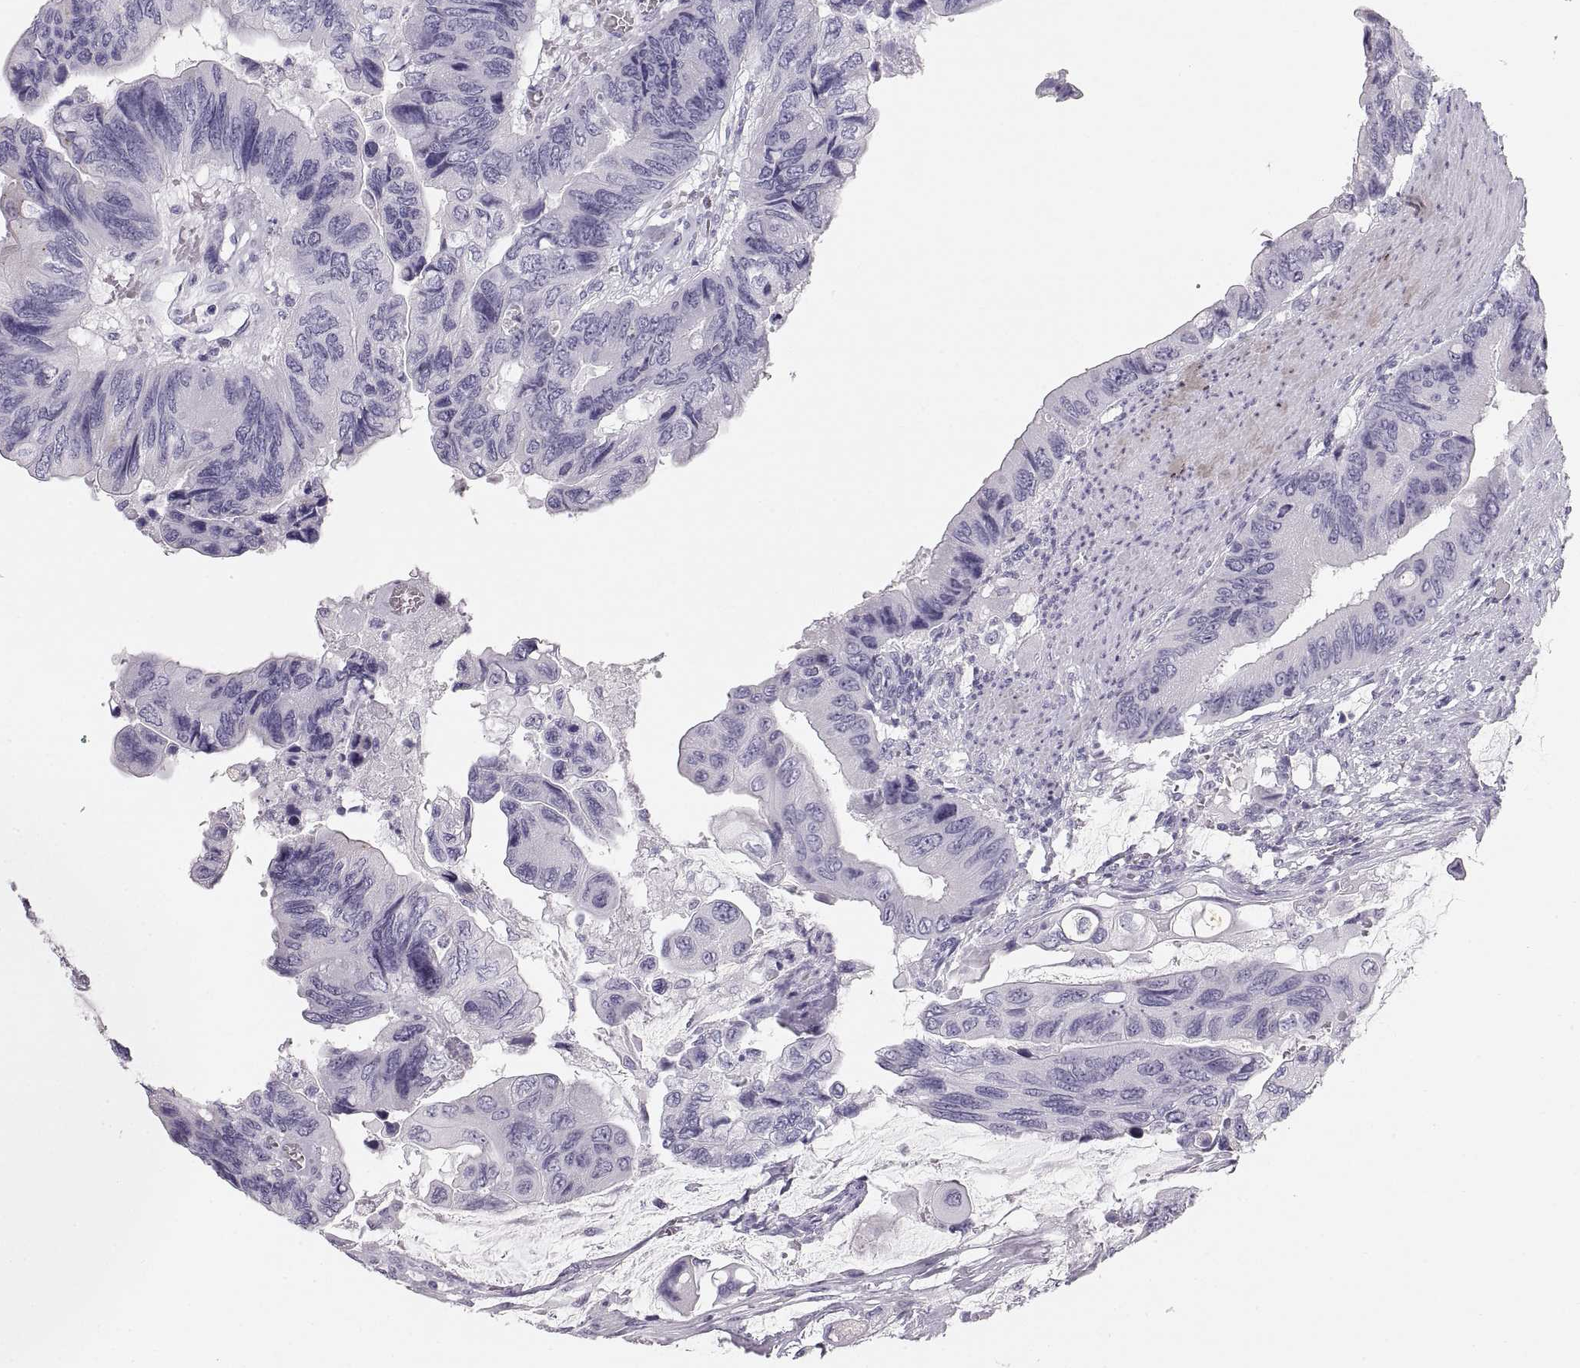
{"staining": {"intensity": "negative", "quantity": "none", "location": "none"}, "tissue": "colorectal cancer", "cell_type": "Tumor cells", "image_type": "cancer", "snomed": [{"axis": "morphology", "description": "Adenocarcinoma, NOS"}, {"axis": "topography", "description": "Rectum"}], "caption": "DAB (3,3'-diaminobenzidine) immunohistochemical staining of human adenocarcinoma (colorectal) displays no significant positivity in tumor cells.", "gene": "CRYAA", "patient": {"sex": "male", "age": 63}}